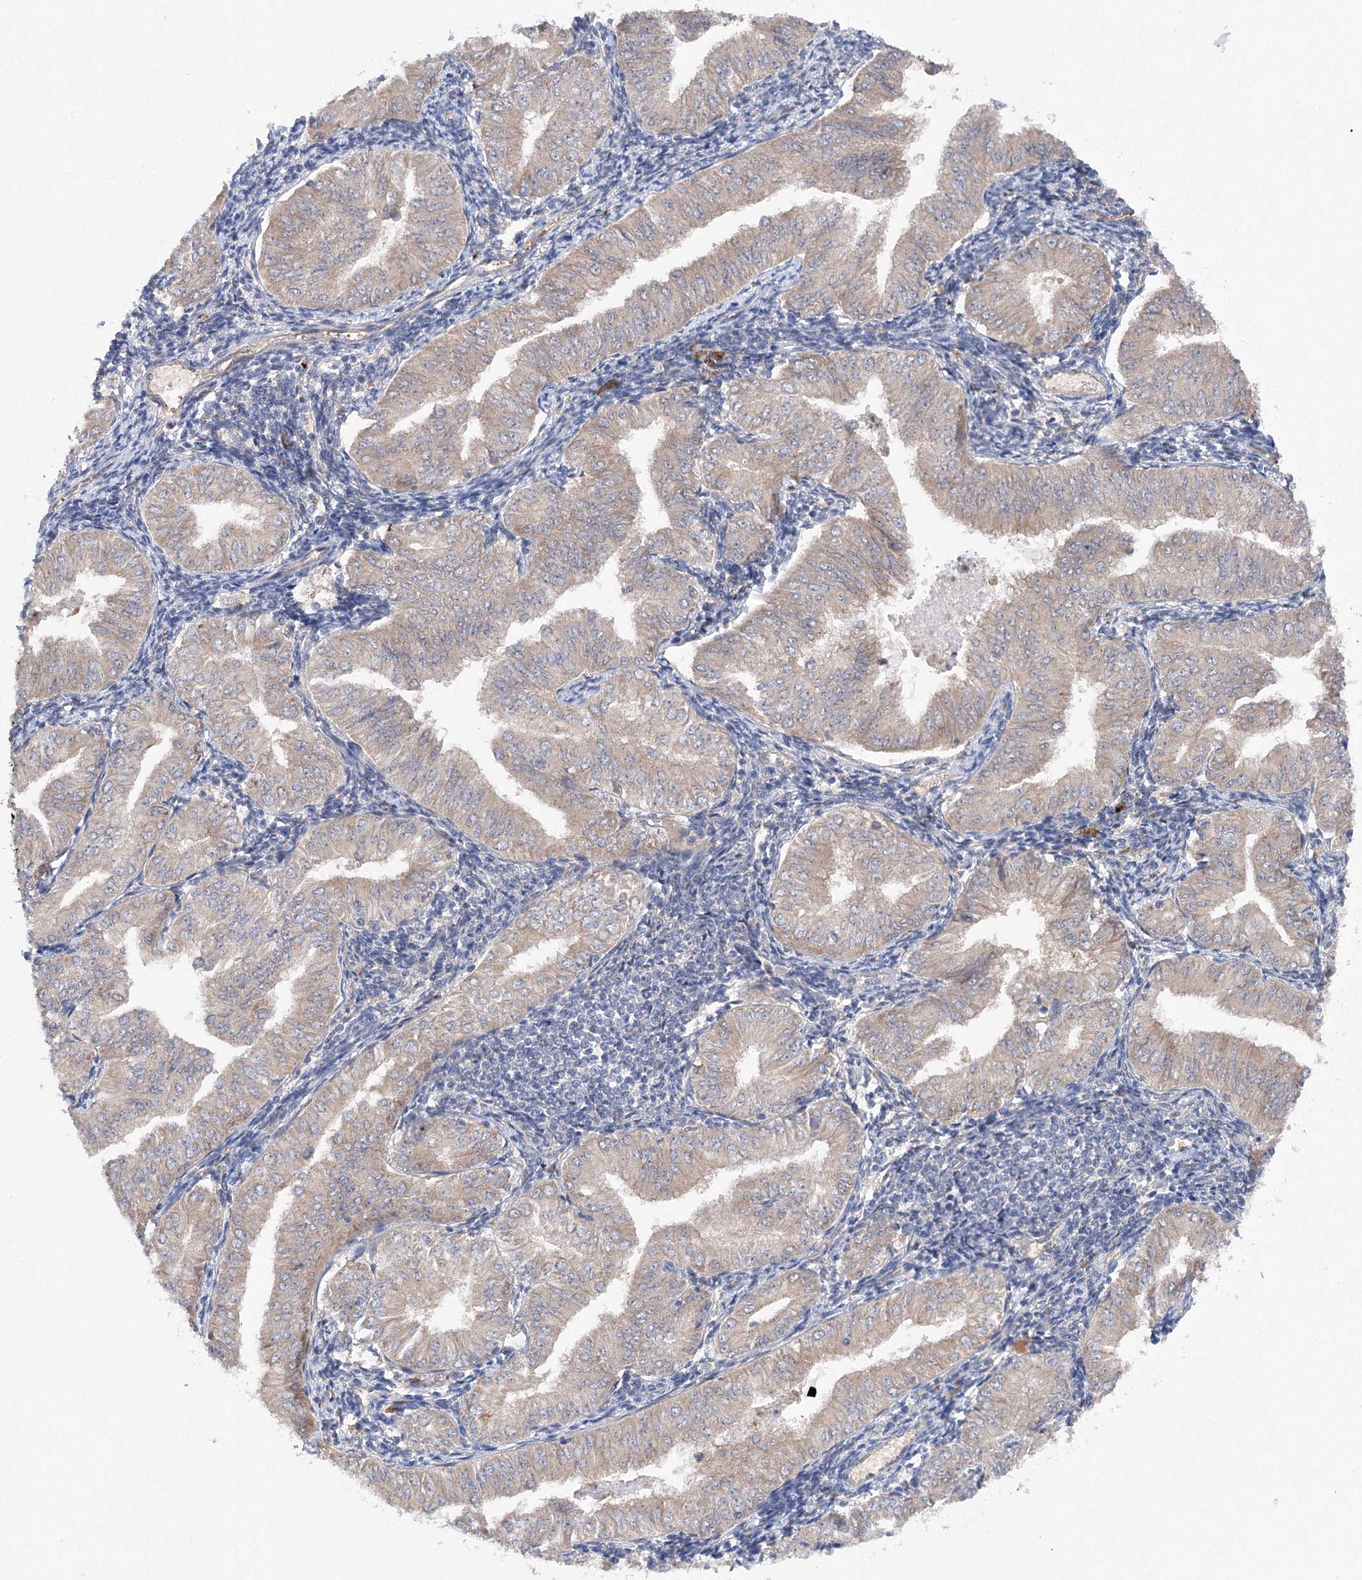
{"staining": {"intensity": "weak", "quantity": "25%-75%", "location": "cytoplasmic/membranous"}, "tissue": "endometrial cancer", "cell_type": "Tumor cells", "image_type": "cancer", "snomed": [{"axis": "morphology", "description": "Normal tissue, NOS"}, {"axis": "morphology", "description": "Adenocarcinoma, NOS"}, {"axis": "topography", "description": "Endometrium"}], "caption": "This photomicrograph shows immunohistochemistry (IHC) staining of endometrial adenocarcinoma, with low weak cytoplasmic/membranous expression in about 25%-75% of tumor cells.", "gene": "DIS3L2", "patient": {"sex": "female", "age": 53}}